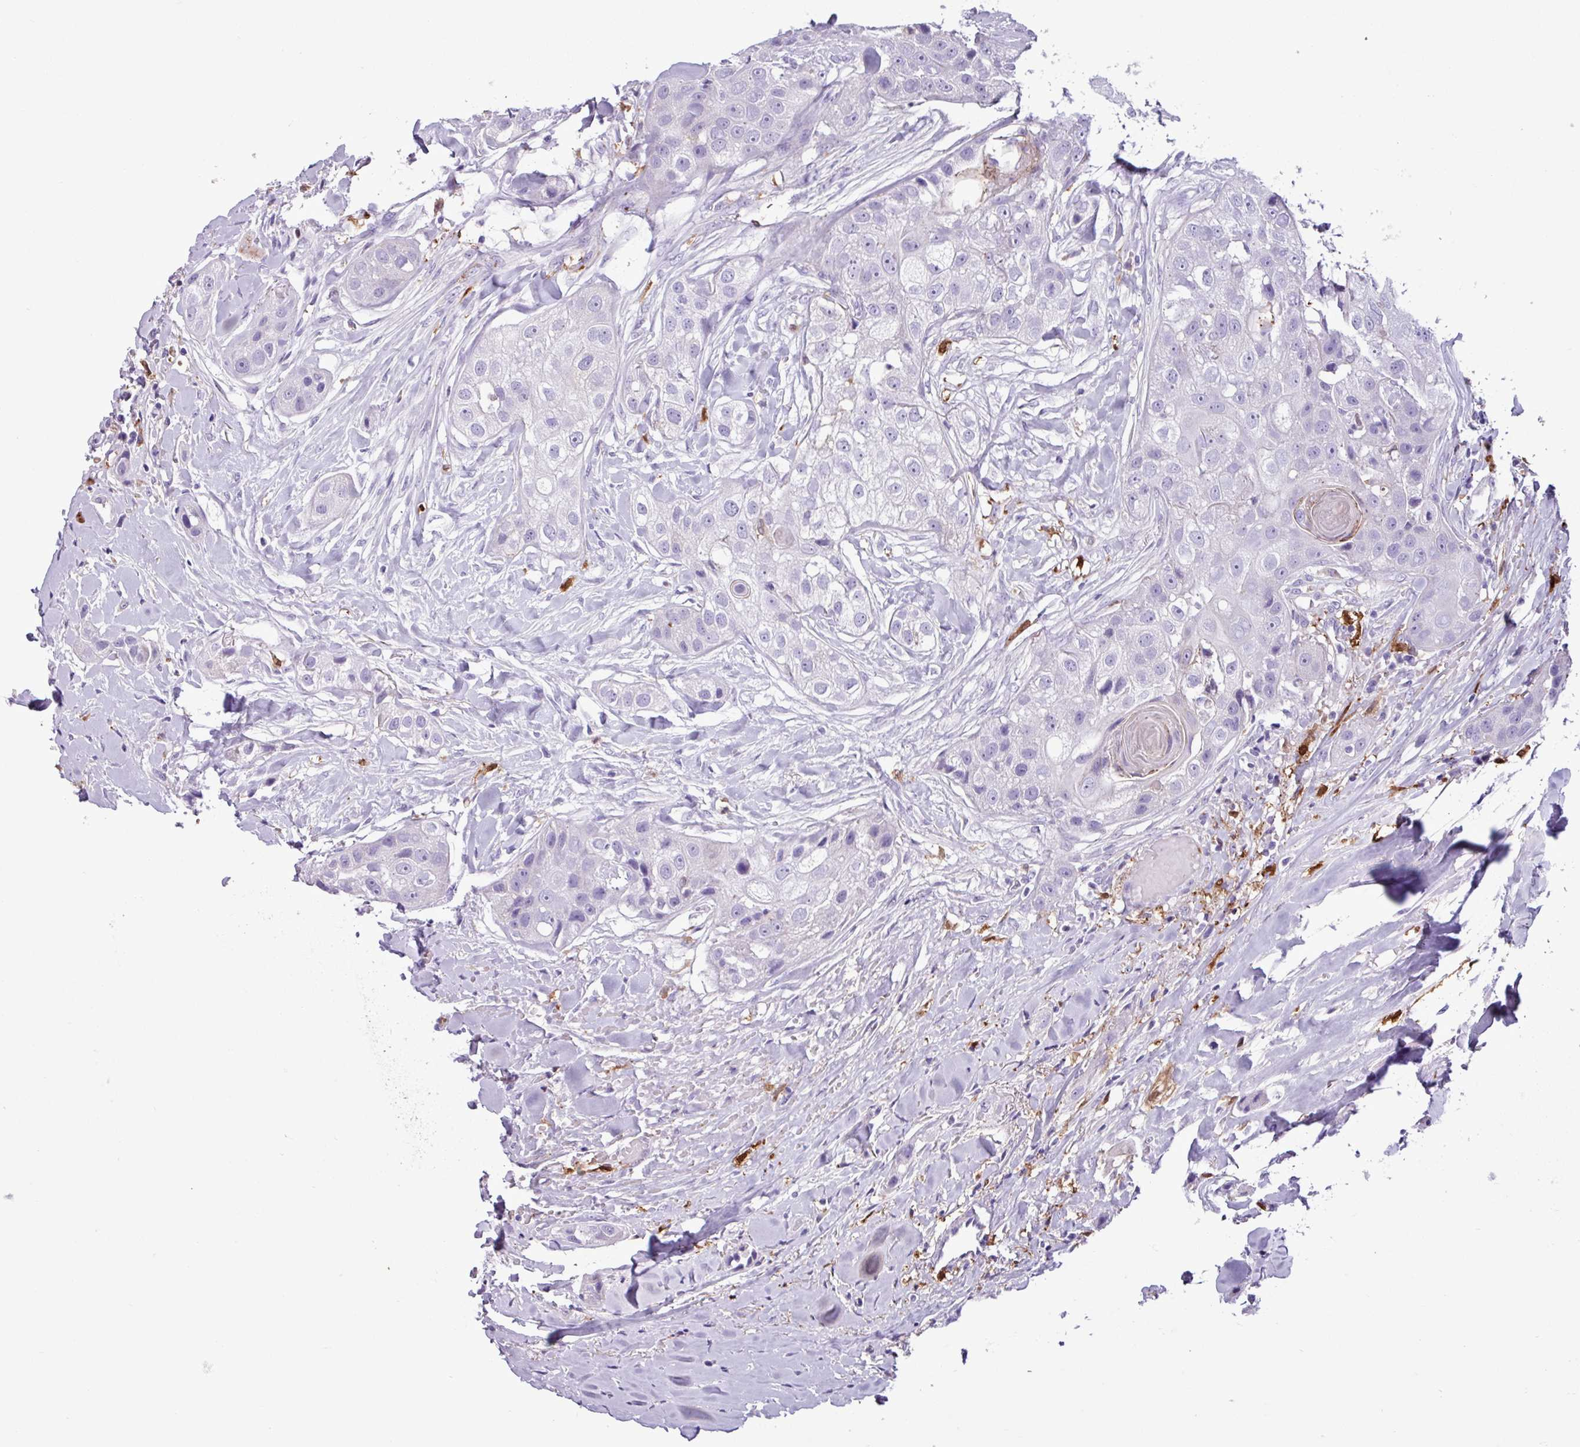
{"staining": {"intensity": "negative", "quantity": "none", "location": "none"}, "tissue": "head and neck cancer", "cell_type": "Tumor cells", "image_type": "cancer", "snomed": [{"axis": "morphology", "description": "Normal tissue, NOS"}, {"axis": "morphology", "description": "Squamous cell carcinoma, NOS"}, {"axis": "topography", "description": "Skeletal muscle"}, {"axis": "topography", "description": "Head-Neck"}], "caption": "IHC histopathology image of neoplastic tissue: human head and neck cancer stained with DAB (3,3'-diaminobenzidine) reveals no significant protein expression in tumor cells.", "gene": "TMEM200C", "patient": {"sex": "male", "age": 51}}